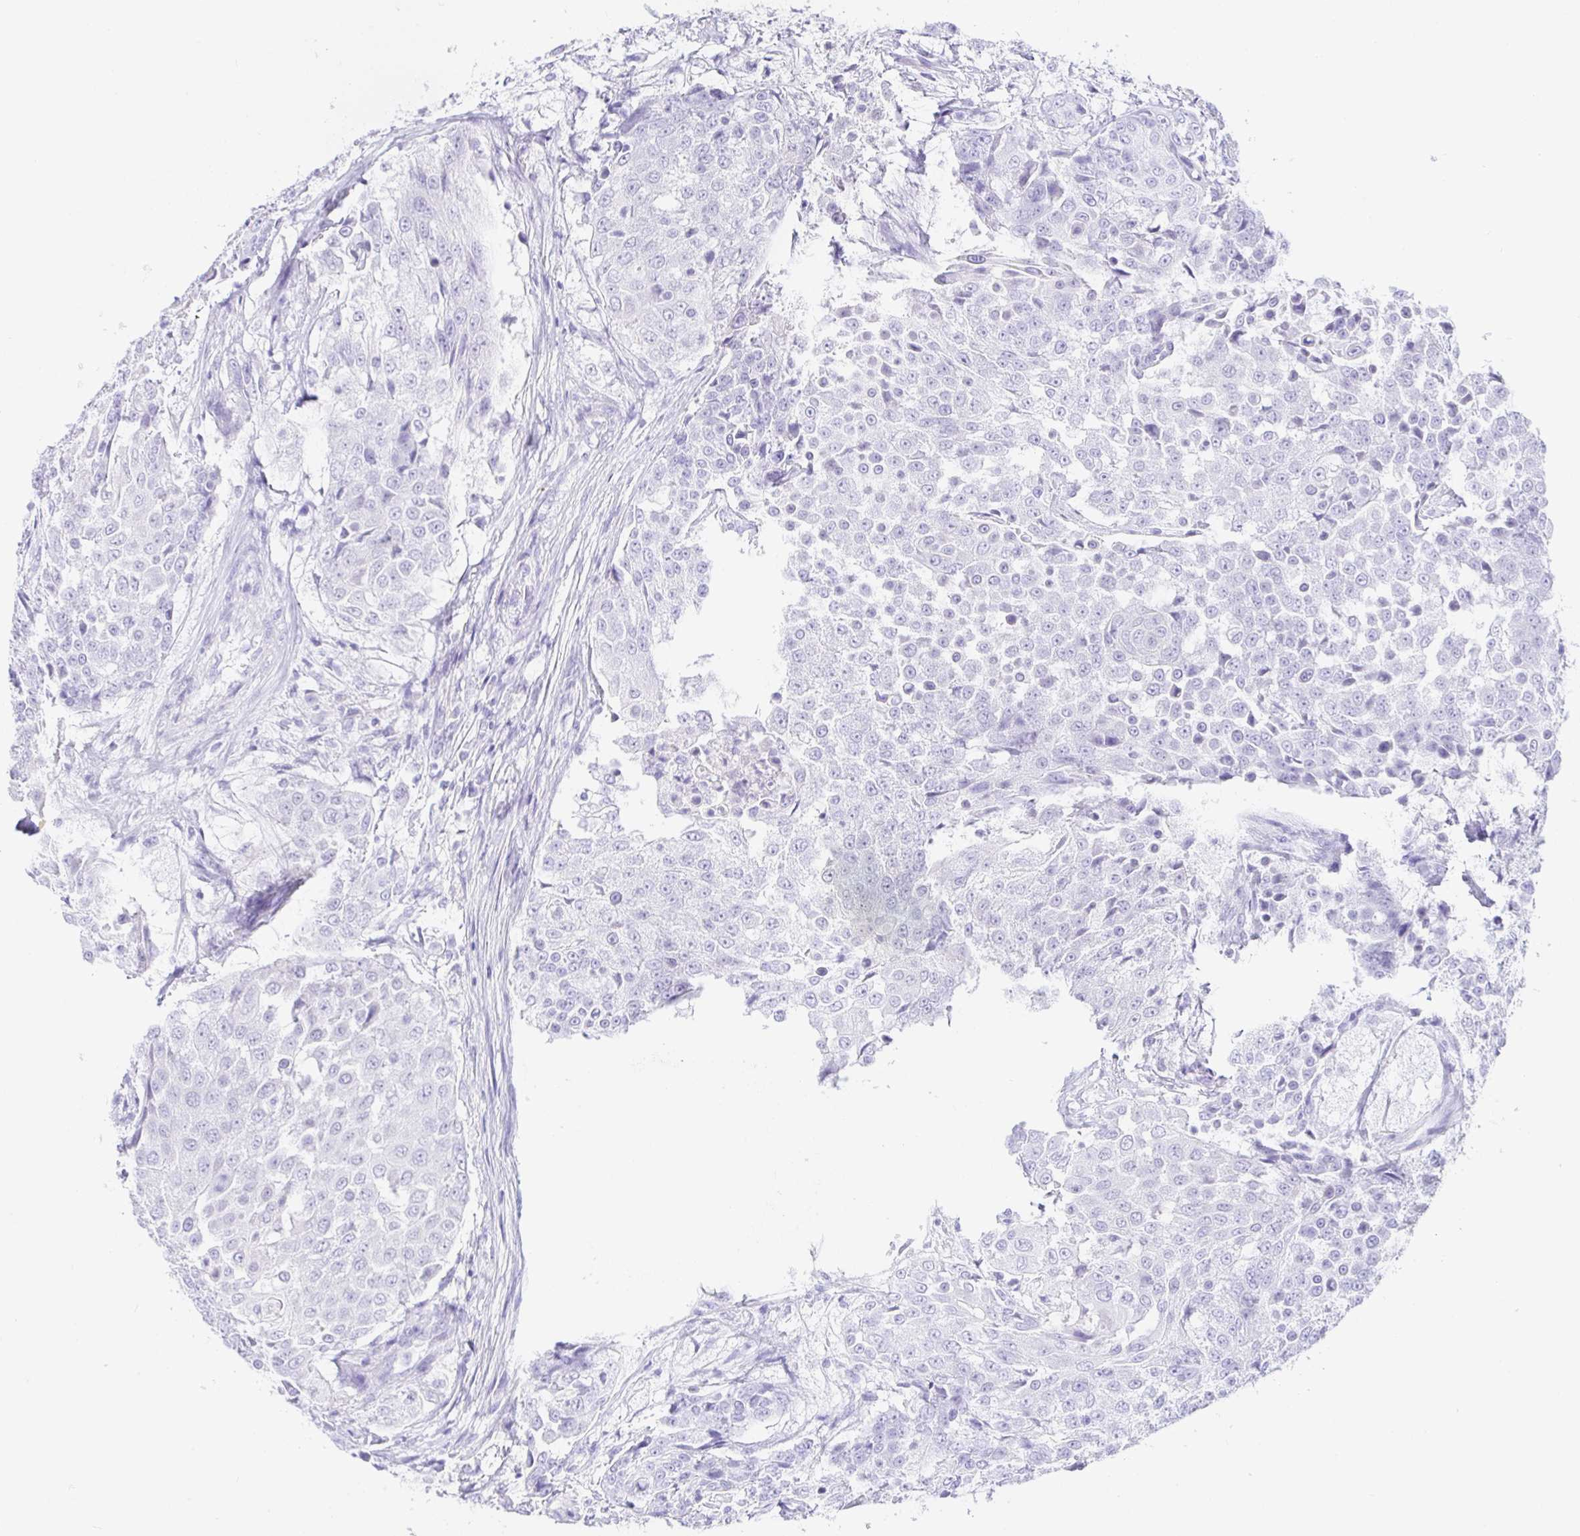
{"staining": {"intensity": "negative", "quantity": "none", "location": "none"}, "tissue": "urothelial cancer", "cell_type": "Tumor cells", "image_type": "cancer", "snomed": [{"axis": "morphology", "description": "Urothelial carcinoma, High grade"}, {"axis": "topography", "description": "Urinary bladder"}], "caption": "Immunohistochemistry (IHC) of high-grade urothelial carcinoma exhibits no positivity in tumor cells.", "gene": "PAX8", "patient": {"sex": "female", "age": 63}}